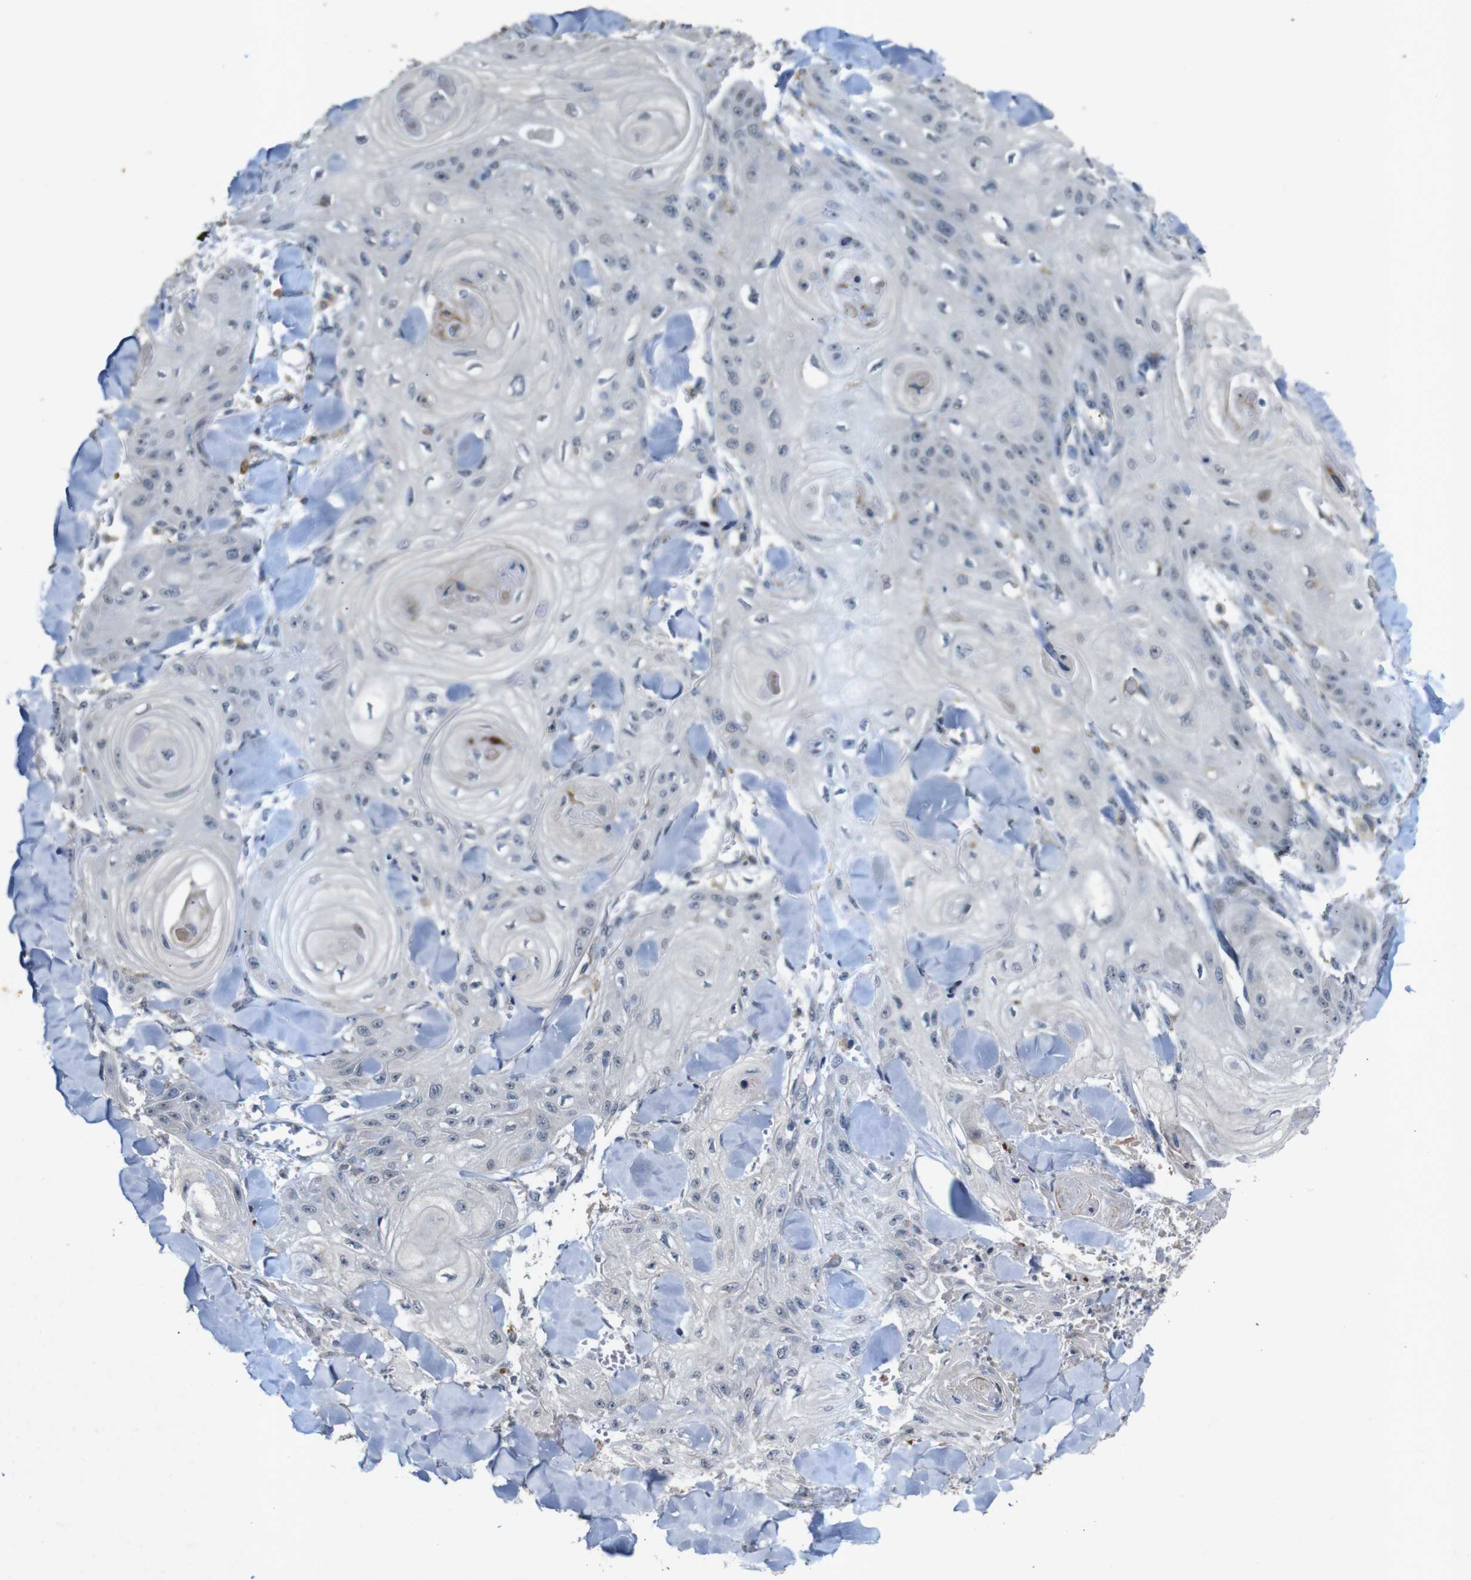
{"staining": {"intensity": "negative", "quantity": "none", "location": "none"}, "tissue": "skin cancer", "cell_type": "Tumor cells", "image_type": "cancer", "snomed": [{"axis": "morphology", "description": "Squamous cell carcinoma, NOS"}, {"axis": "topography", "description": "Skin"}], "caption": "Tumor cells show no significant protein positivity in skin cancer (squamous cell carcinoma). (DAB IHC, high magnification).", "gene": "MAGI2", "patient": {"sex": "male", "age": 74}}